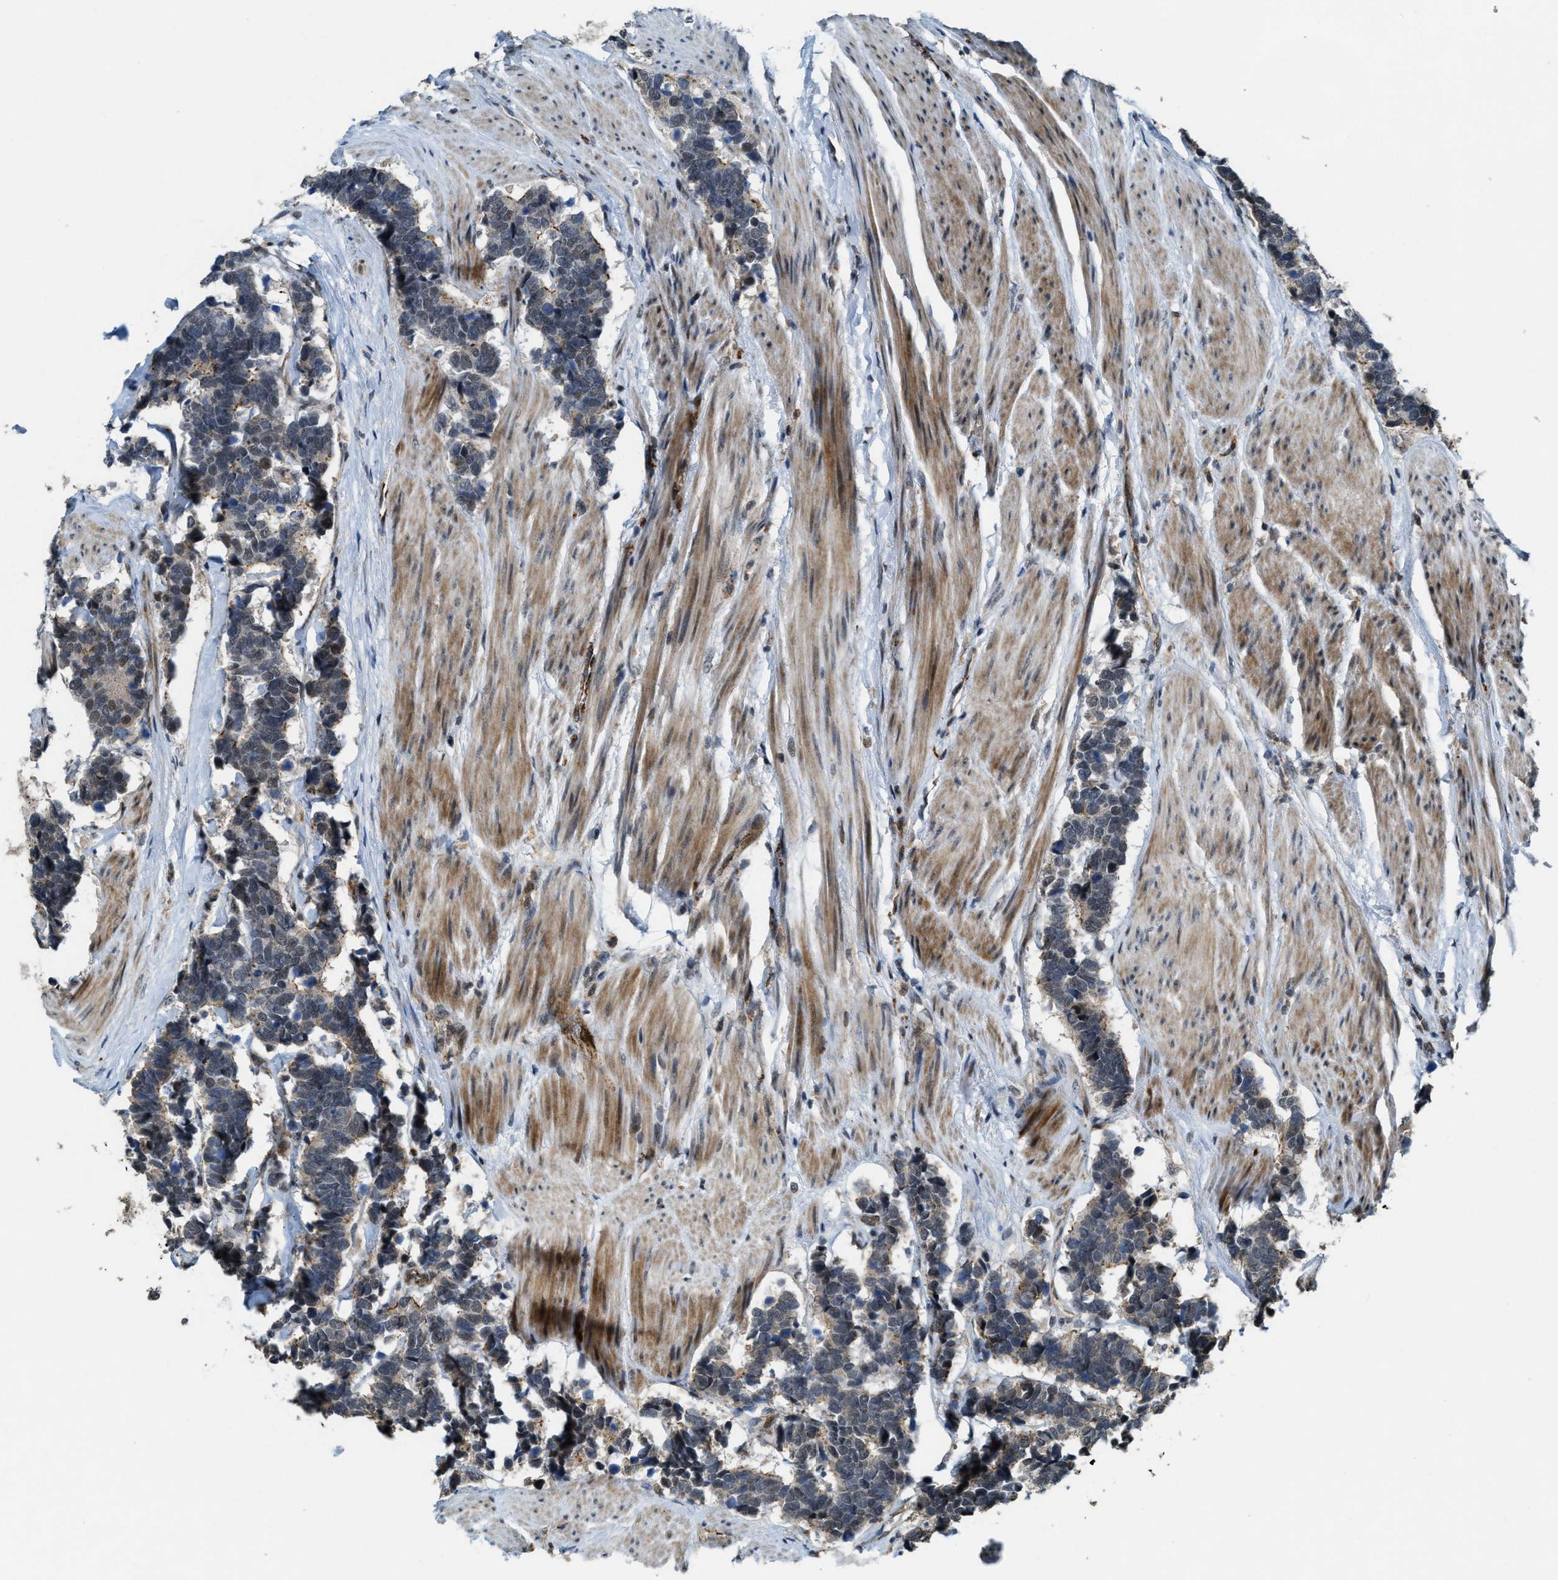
{"staining": {"intensity": "weak", "quantity": "<25%", "location": "cytoplasmic/membranous,nuclear"}, "tissue": "carcinoid", "cell_type": "Tumor cells", "image_type": "cancer", "snomed": [{"axis": "morphology", "description": "Carcinoma, NOS"}, {"axis": "morphology", "description": "Carcinoid, malignant, NOS"}, {"axis": "topography", "description": "Urinary bladder"}], "caption": "An immunohistochemistry photomicrograph of carcinoid is shown. There is no staining in tumor cells of carcinoid. (Stains: DAB immunohistochemistry with hematoxylin counter stain, Microscopy: brightfield microscopy at high magnification).", "gene": "DPF2", "patient": {"sex": "male", "age": 57}}